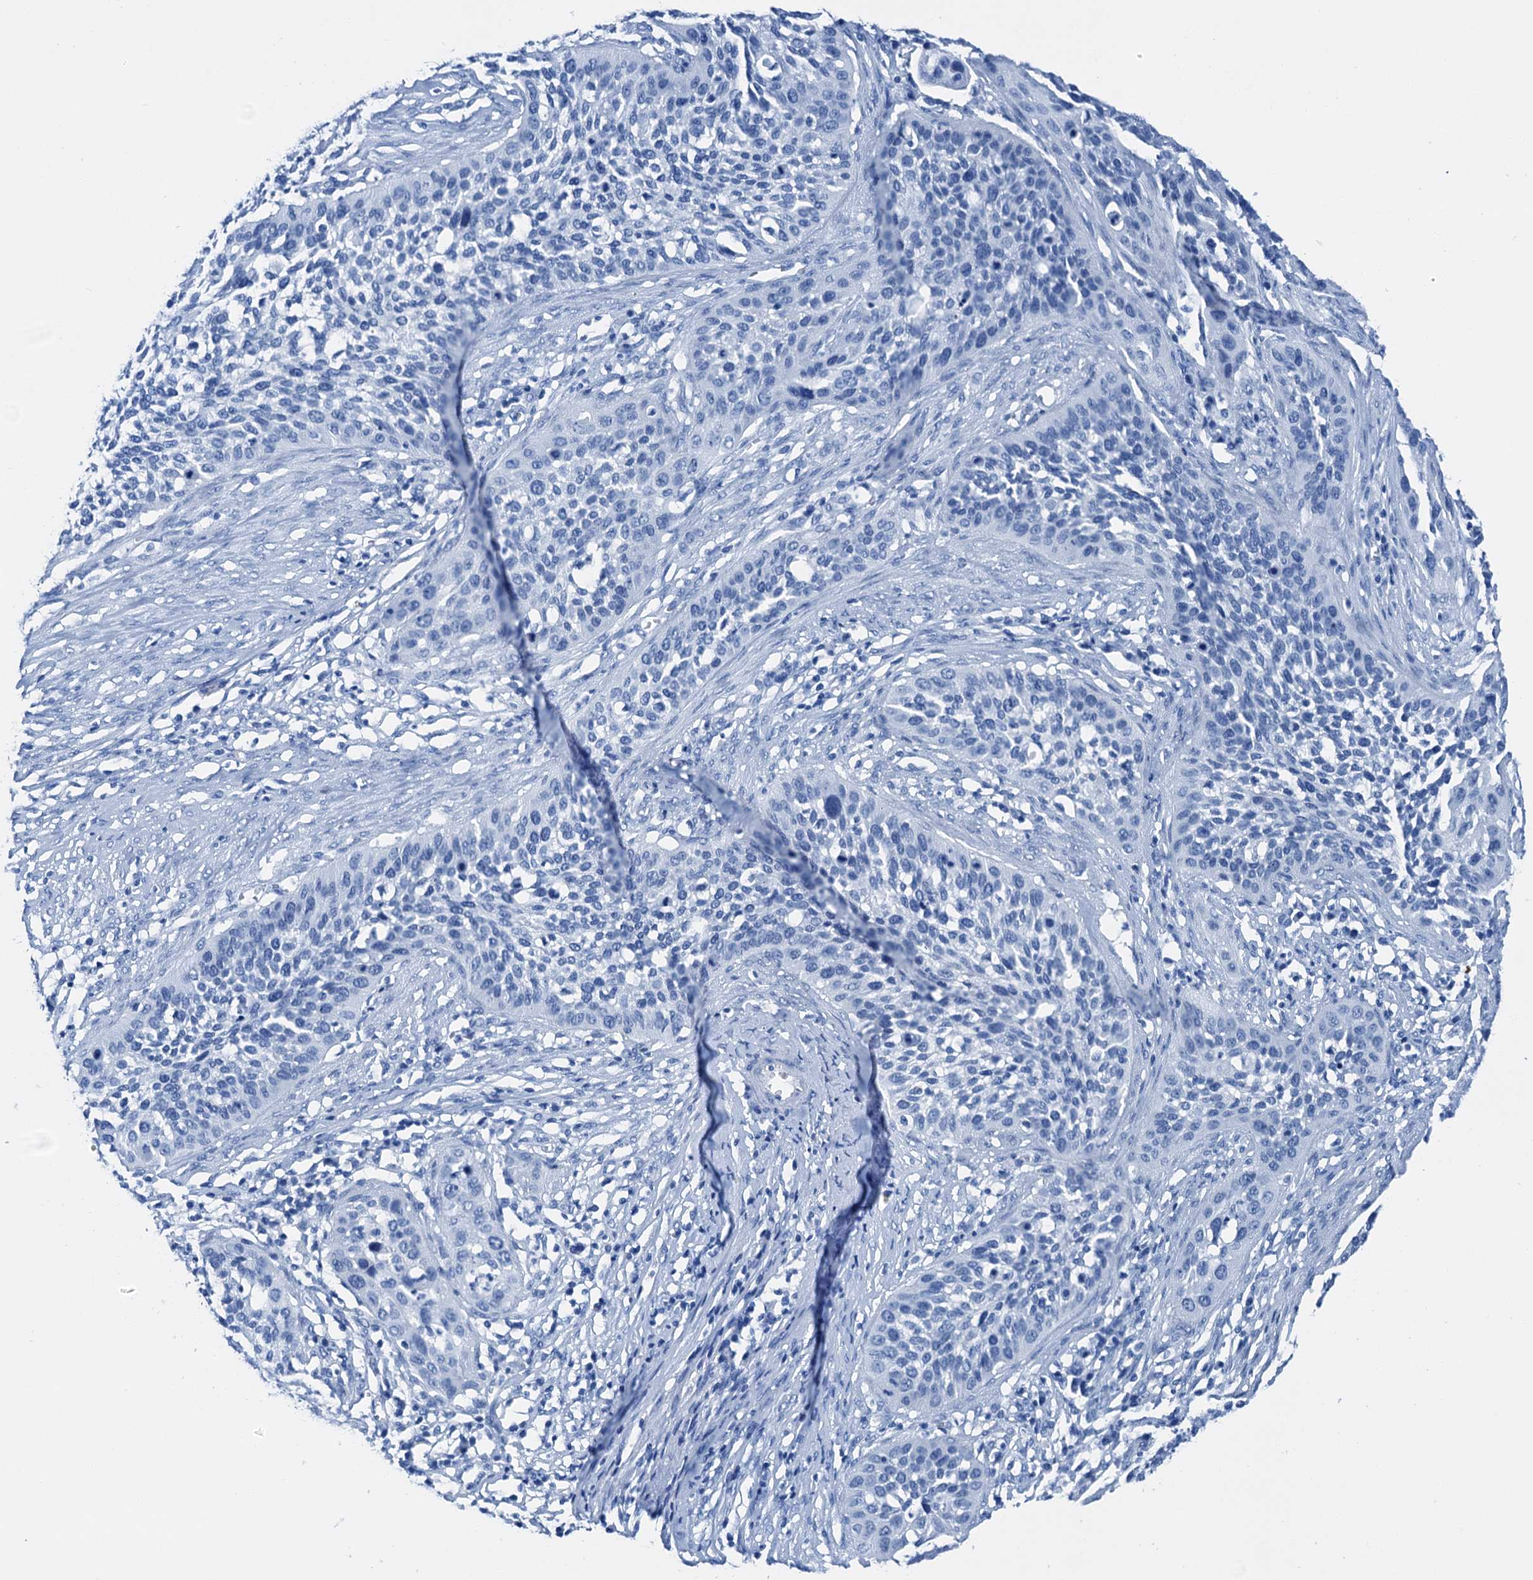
{"staining": {"intensity": "negative", "quantity": "none", "location": "none"}, "tissue": "cervical cancer", "cell_type": "Tumor cells", "image_type": "cancer", "snomed": [{"axis": "morphology", "description": "Squamous cell carcinoma, NOS"}, {"axis": "topography", "description": "Cervix"}], "caption": "DAB (3,3'-diaminobenzidine) immunohistochemical staining of human cervical cancer (squamous cell carcinoma) exhibits no significant positivity in tumor cells. The staining was performed using DAB (3,3'-diaminobenzidine) to visualize the protein expression in brown, while the nuclei were stained in blue with hematoxylin (Magnification: 20x).", "gene": "CBLN3", "patient": {"sex": "female", "age": 34}}